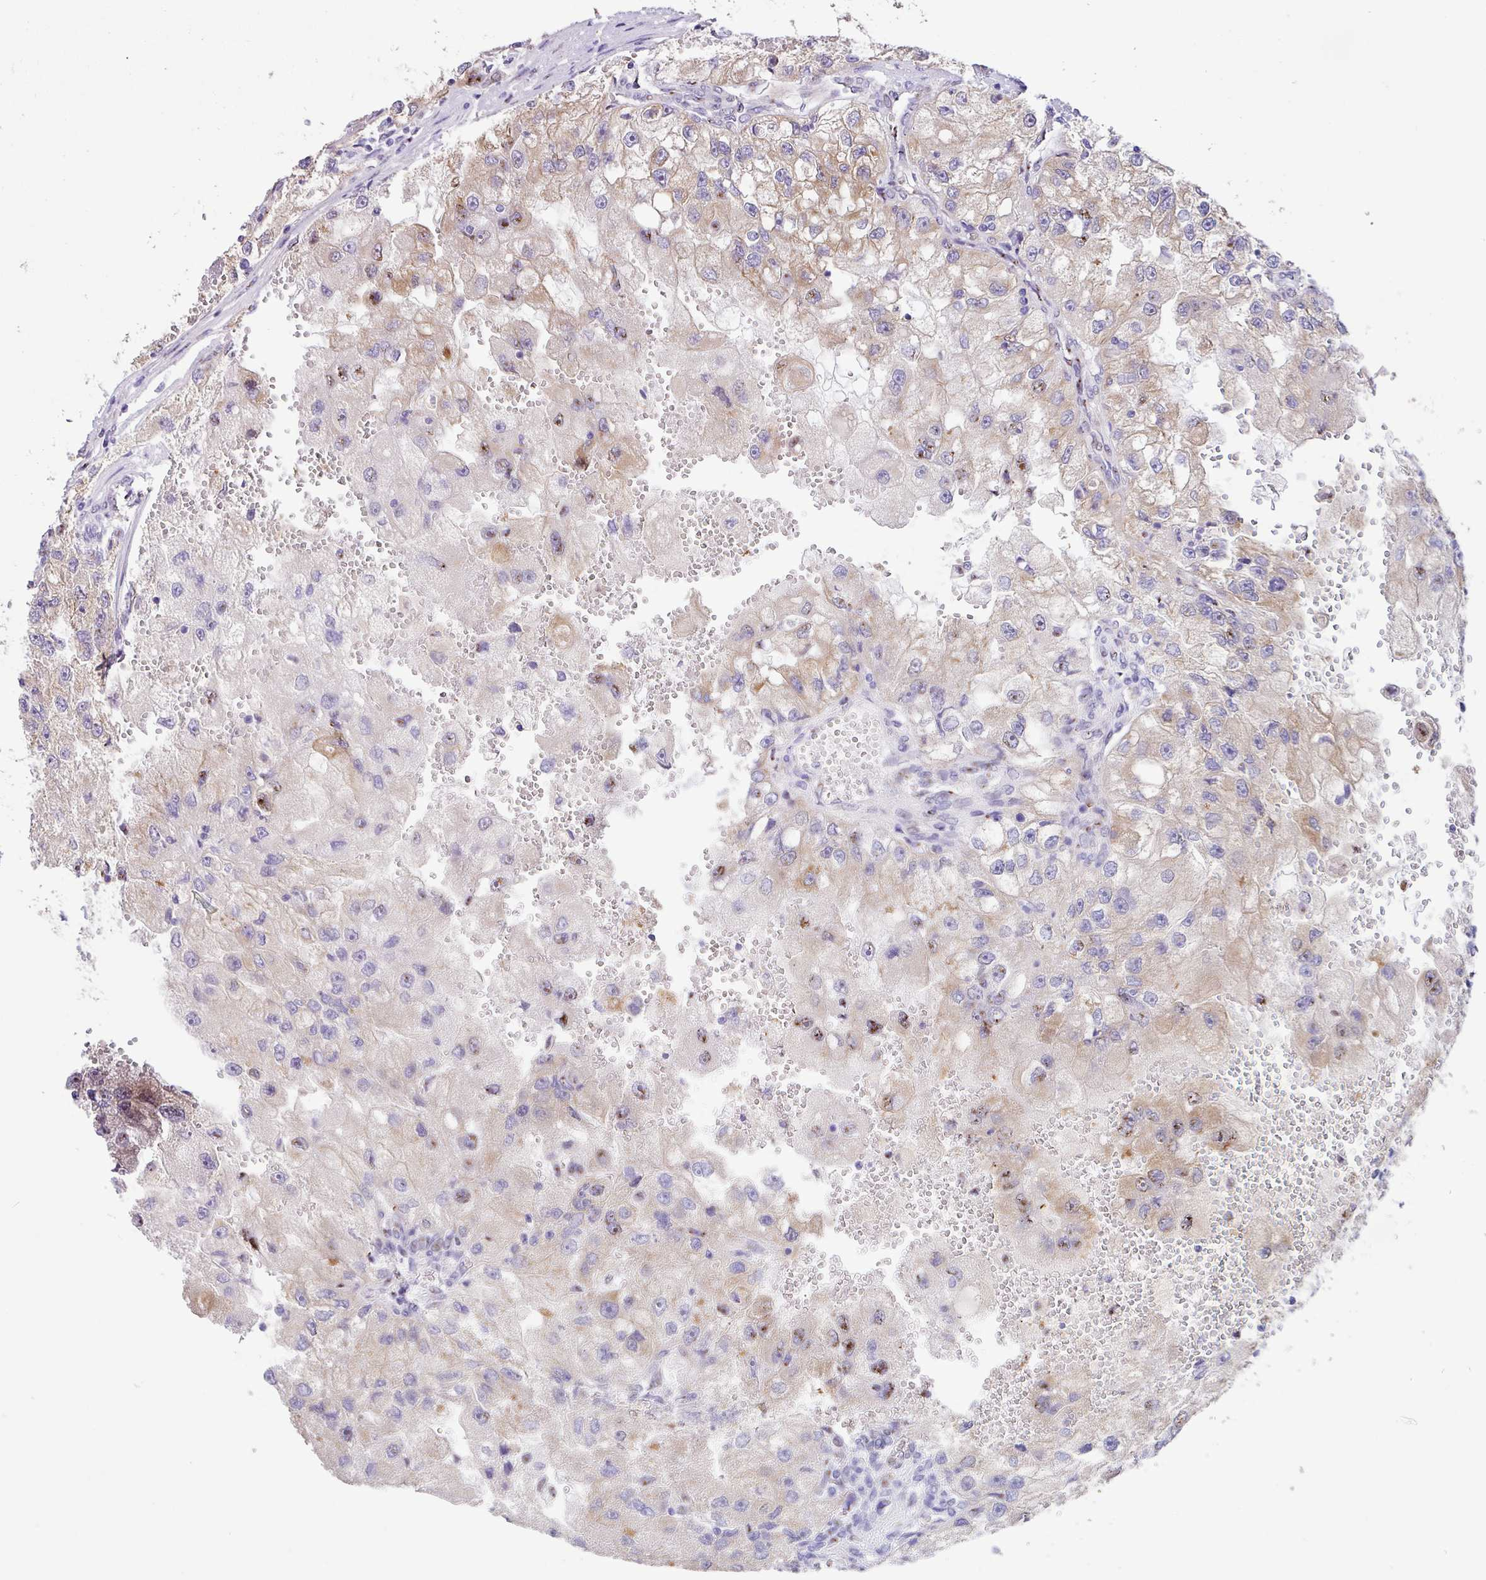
{"staining": {"intensity": "weak", "quantity": "25%-75%", "location": "cytoplasmic/membranous,nuclear"}, "tissue": "renal cancer", "cell_type": "Tumor cells", "image_type": "cancer", "snomed": [{"axis": "morphology", "description": "Adenocarcinoma, NOS"}, {"axis": "topography", "description": "Kidney"}], "caption": "Immunohistochemistry (IHC) image of renal cancer (adenocarcinoma) stained for a protein (brown), which shows low levels of weak cytoplasmic/membranous and nuclear positivity in about 25%-75% of tumor cells.", "gene": "ZG16", "patient": {"sex": "male", "age": 63}}